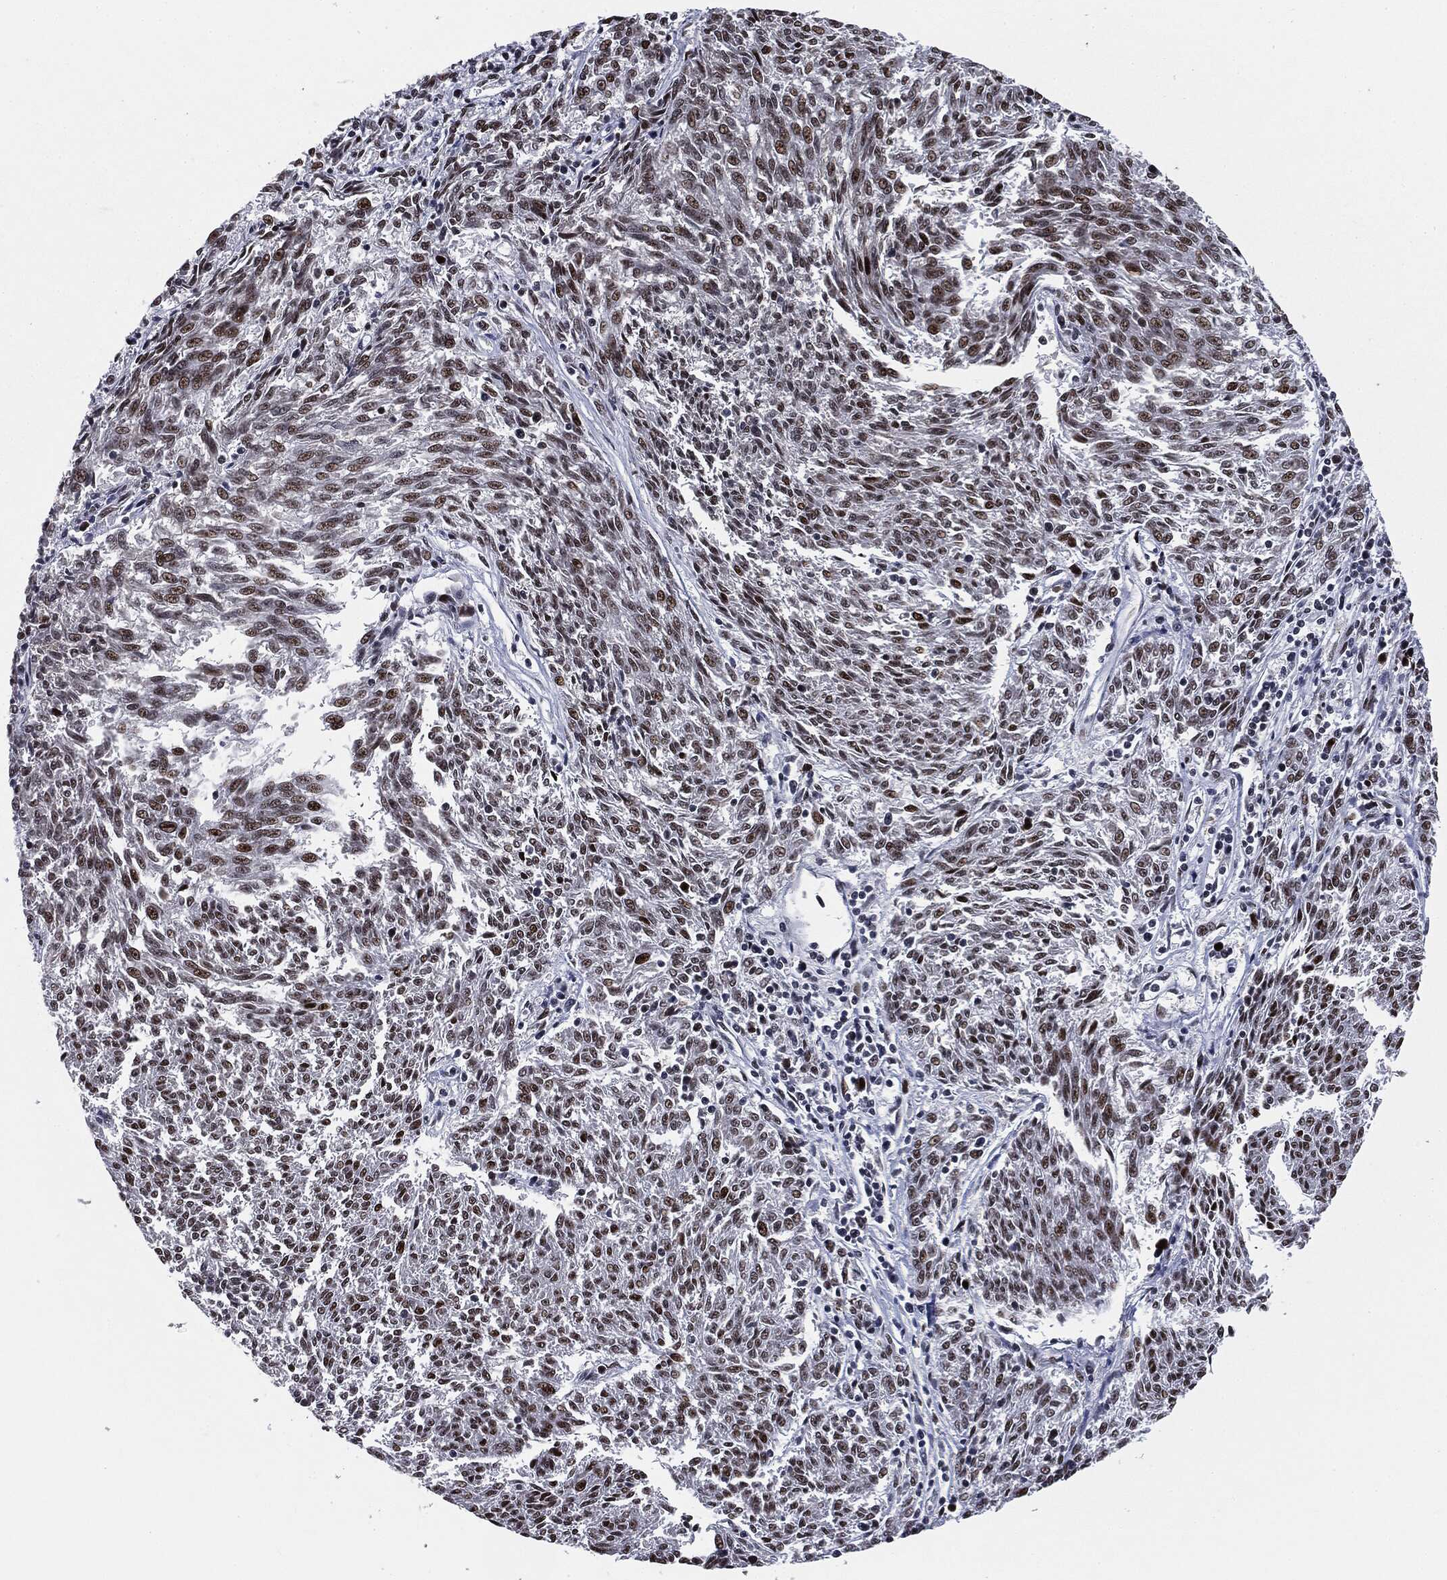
{"staining": {"intensity": "moderate", "quantity": ">75%", "location": "nuclear"}, "tissue": "melanoma", "cell_type": "Tumor cells", "image_type": "cancer", "snomed": [{"axis": "morphology", "description": "Malignant melanoma, NOS"}, {"axis": "topography", "description": "Skin"}], "caption": "High-power microscopy captured an immunohistochemistry (IHC) photomicrograph of malignant melanoma, revealing moderate nuclear expression in approximately >75% of tumor cells.", "gene": "MSH2", "patient": {"sex": "female", "age": 72}}